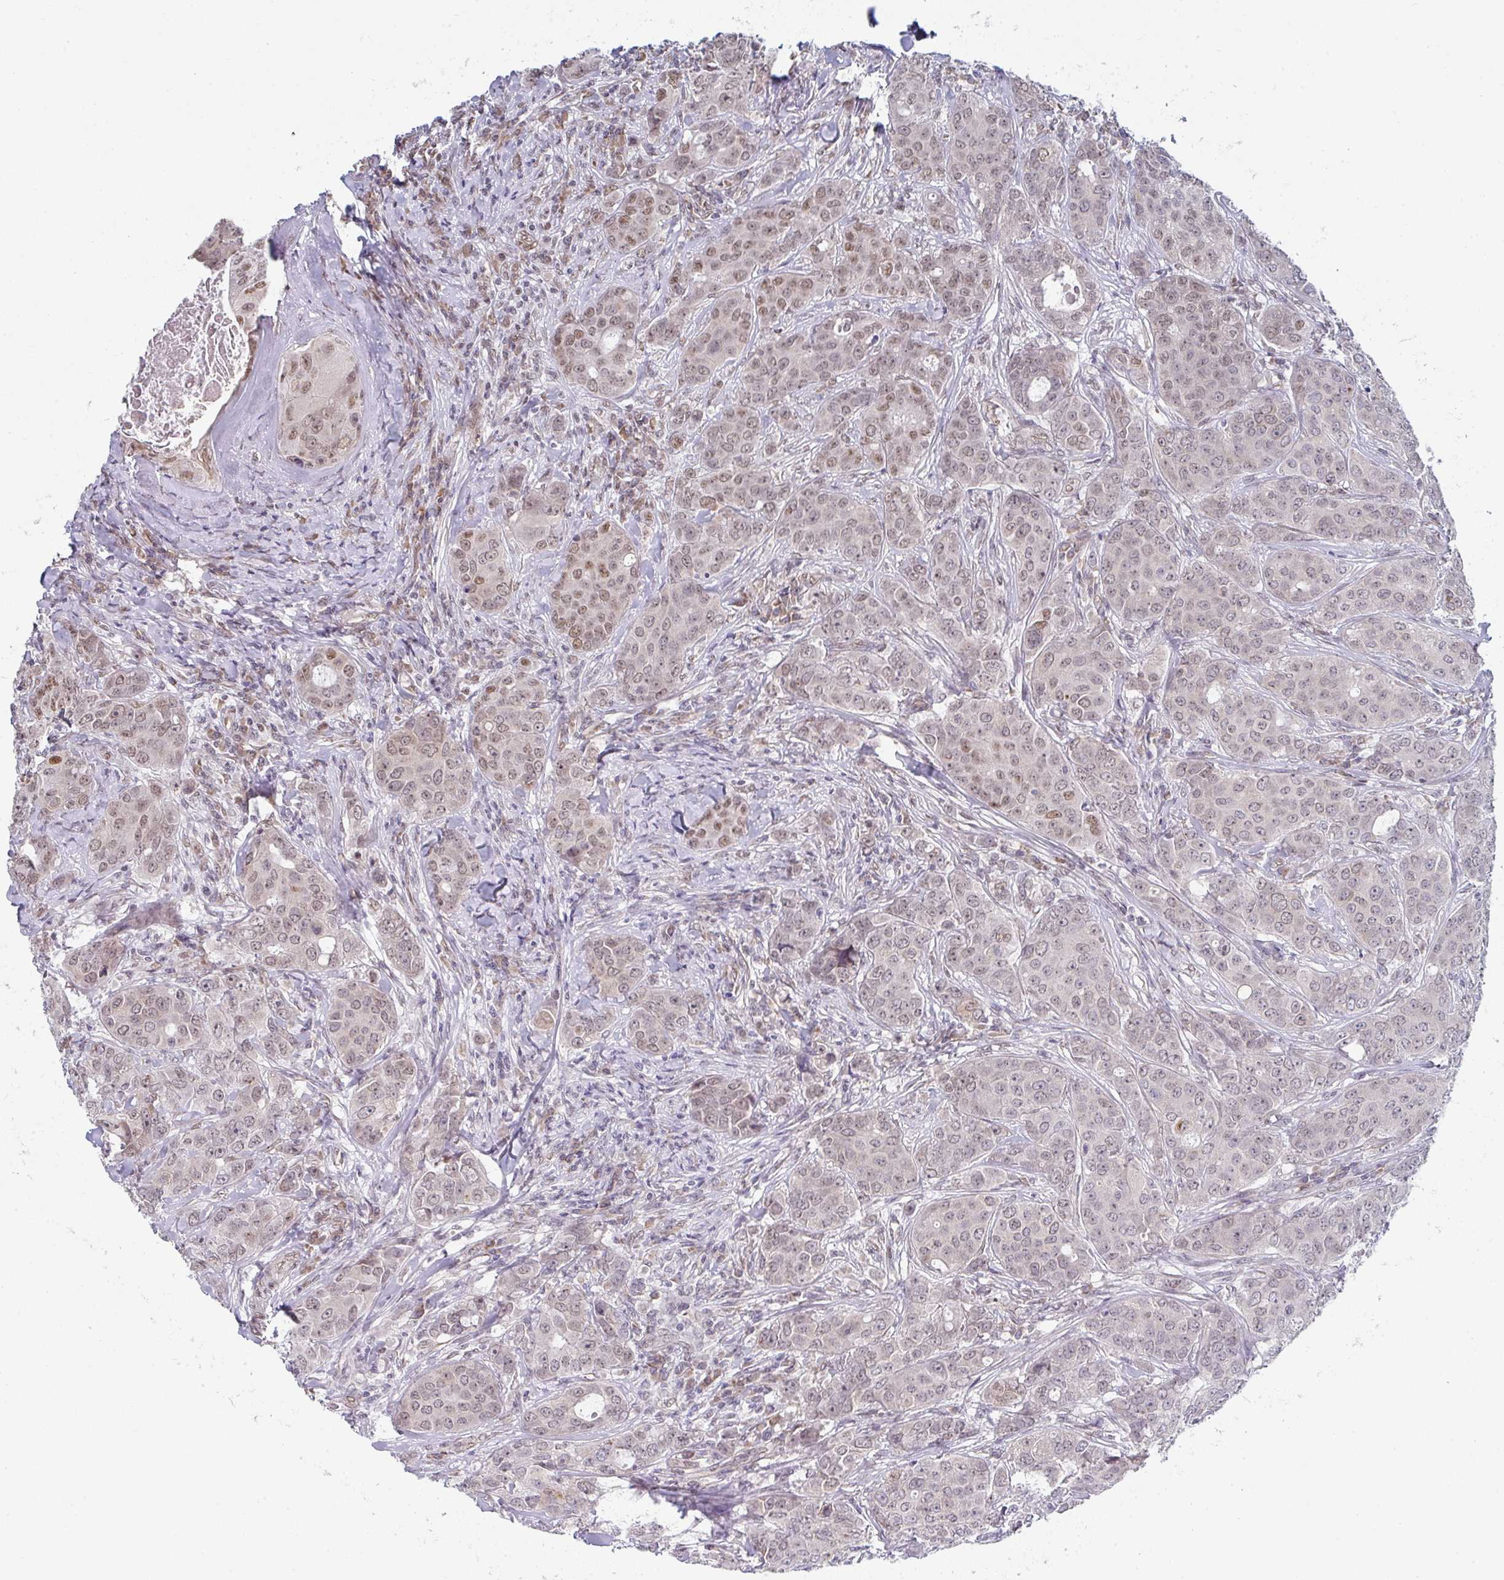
{"staining": {"intensity": "moderate", "quantity": "25%-75%", "location": "nuclear"}, "tissue": "breast cancer", "cell_type": "Tumor cells", "image_type": "cancer", "snomed": [{"axis": "morphology", "description": "Duct carcinoma"}, {"axis": "topography", "description": "Breast"}], "caption": "The micrograph exhibits staining of breast cancer, revealing moderate nuclear protein positivity (brown color) within tumor cells.", "gene": "TMED5", "patient": {"sex": "female", "age": 43}}